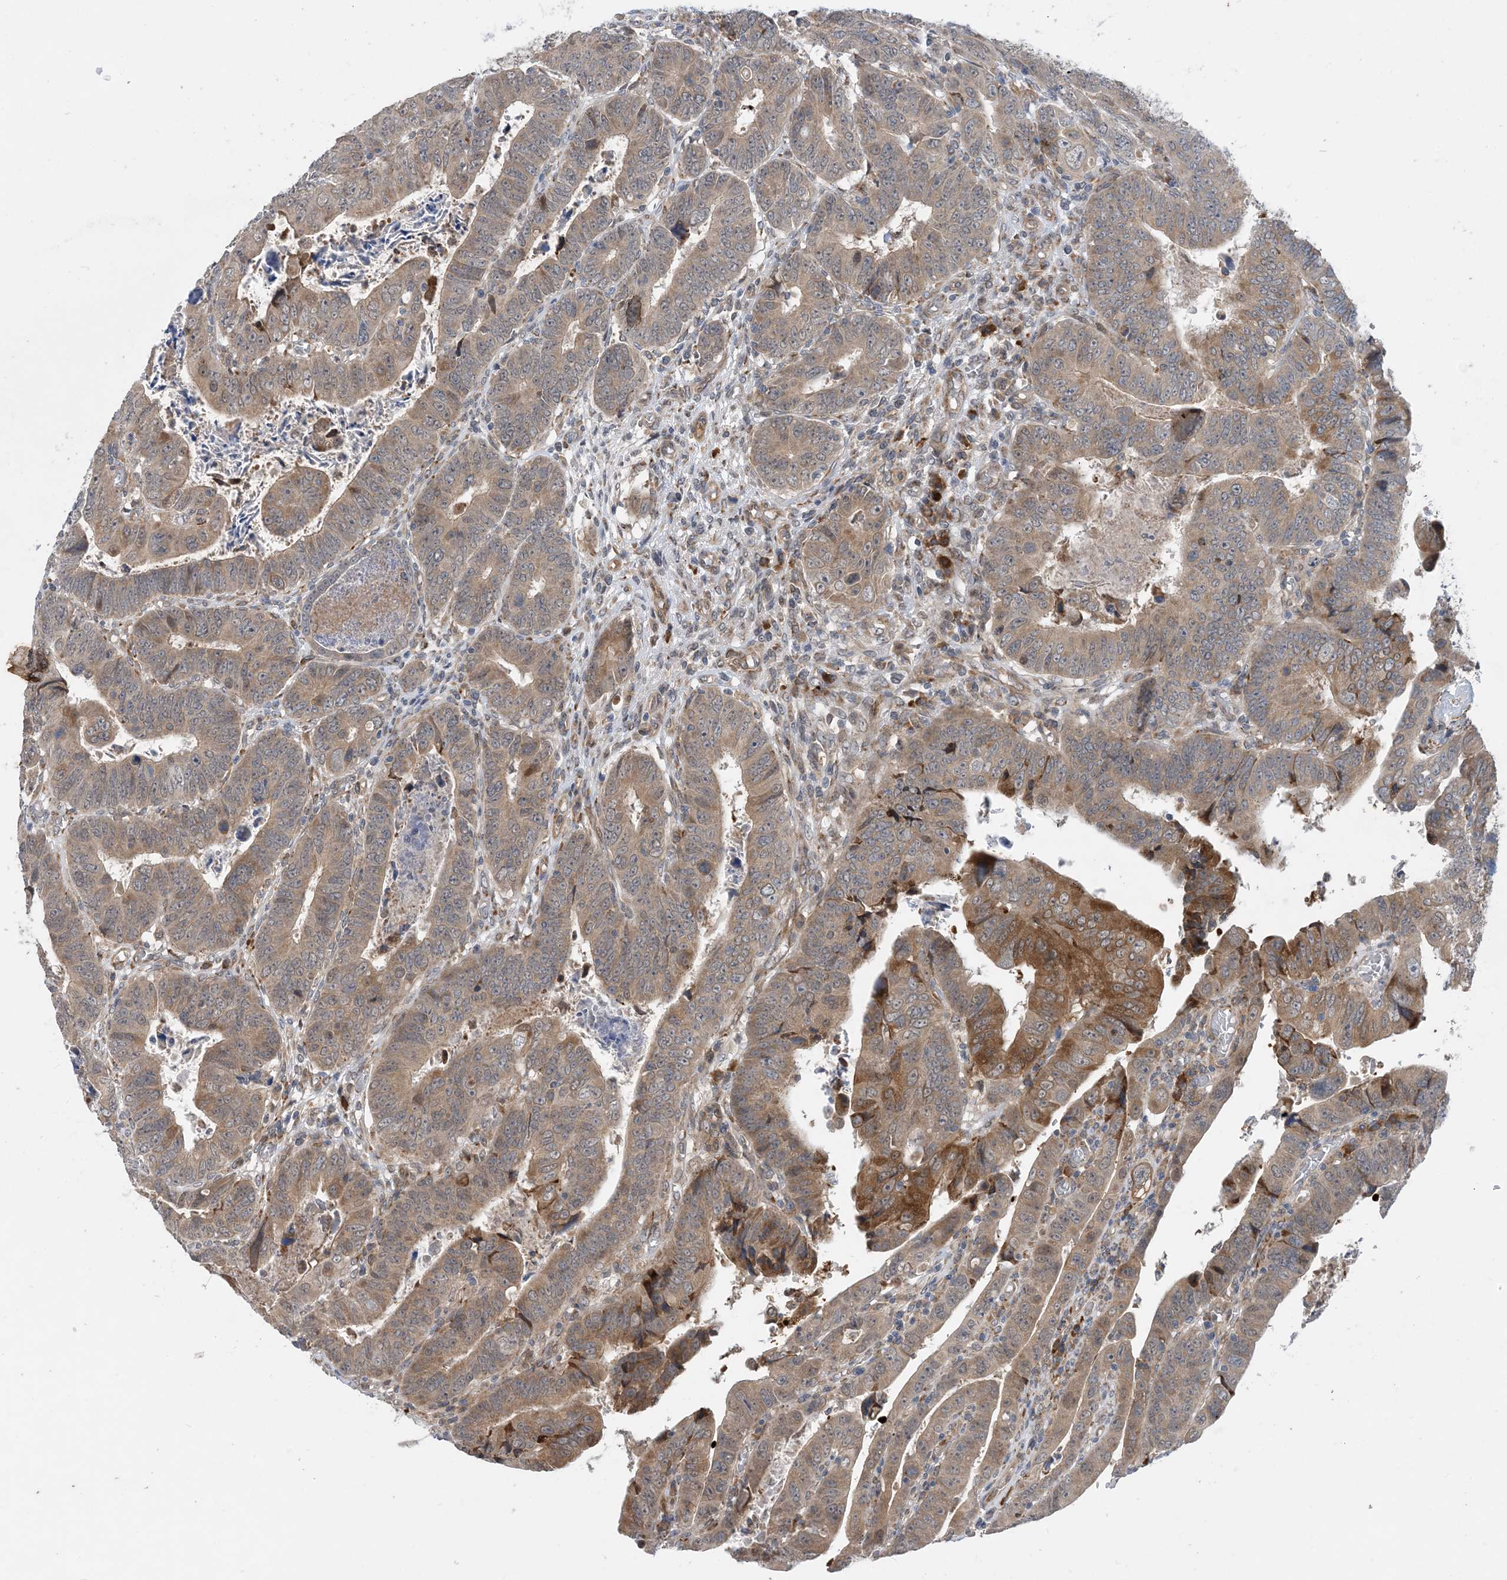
{"staining": {"intensity": "moderate", "quantity": ">75%", "location": "cytoplasmic/membranous"}, "tissue": "colorectal cancer", "cell_type": "Tumor cells", "image_type": "cancer", "snomed": [{"axis": "morphology", "description": "Normal tissue, NOS"}, {"axis": "morphology", "description": "Adenocarcinoma, NOS"}, {"axis": "topography", "description": "Rectum"}], "caption": "DAB immunohistochemical staining of human colorectal cancer shows moderate cytoplasmic/membranous protein staining in approximately >75% of tumor cells.", "gene": "PHOSPHO2", "patient": {"sex": "female", "age": 65}}